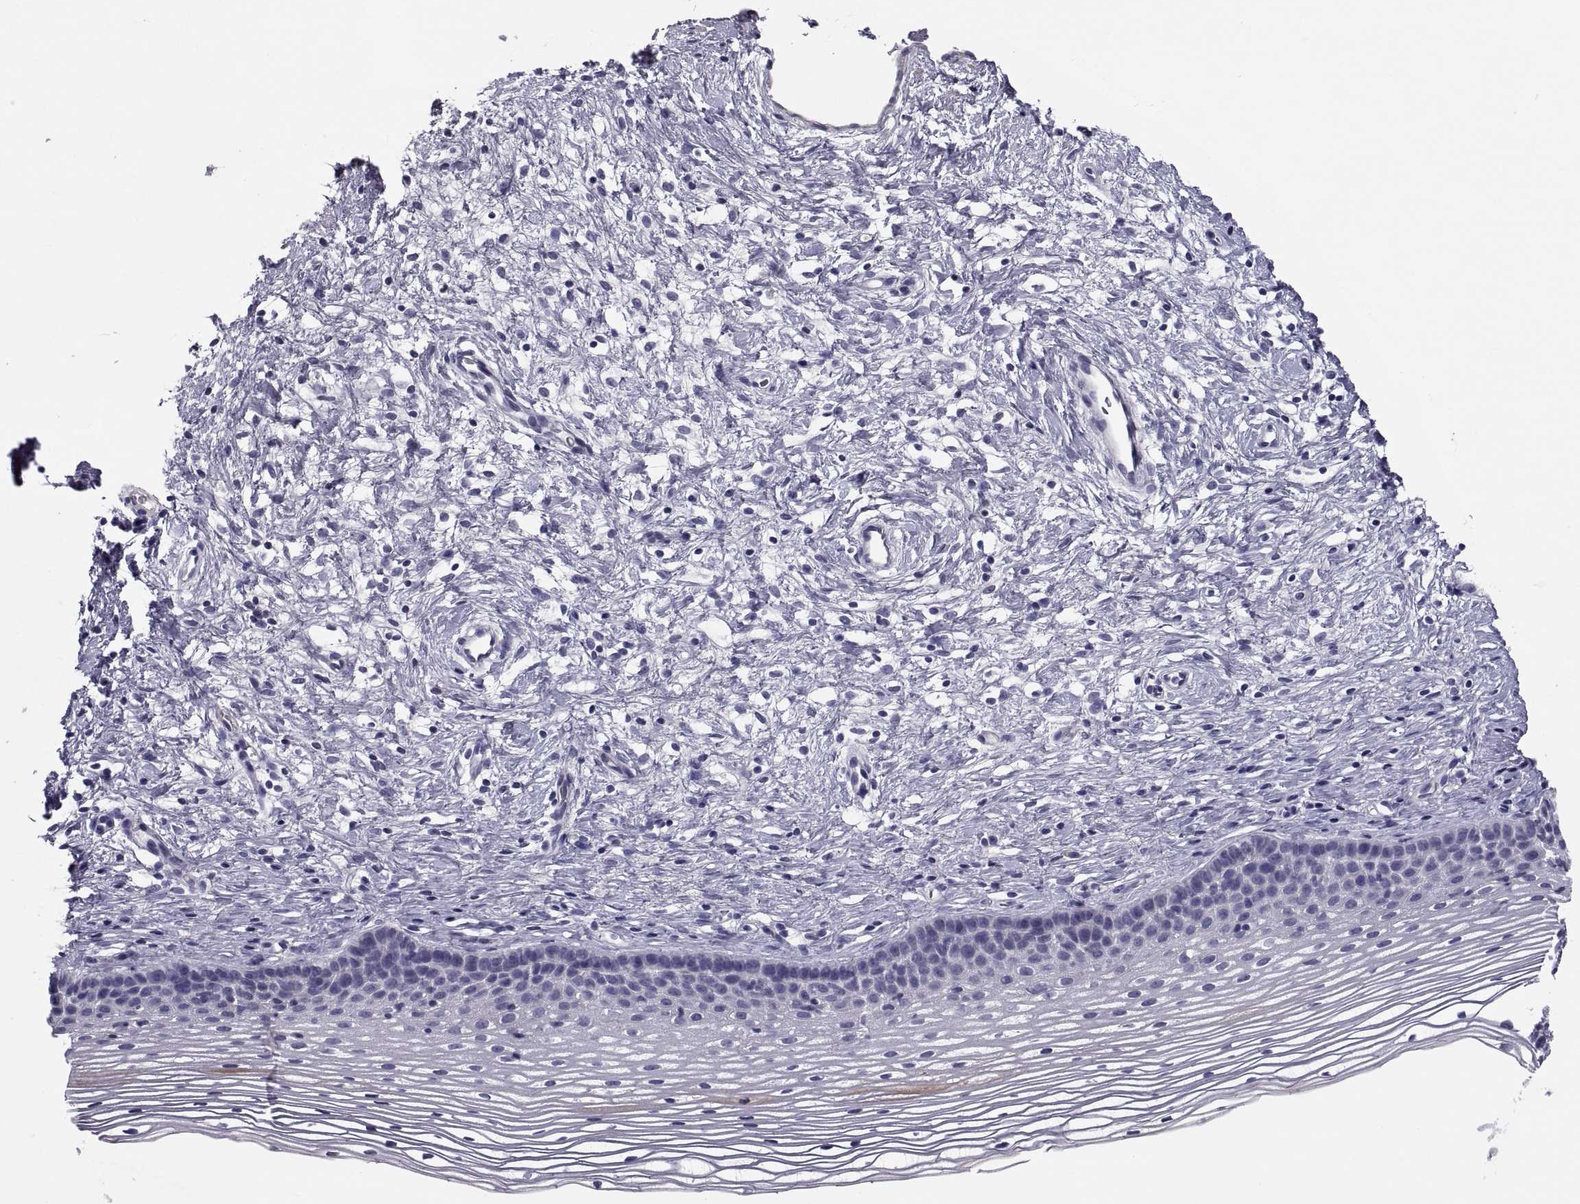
{"staining": {"intensity": "weak", "quantity": "<25%", "location": "cytoplasmic/membranous"}, "tissue": "cervix", "cell_type": "Squamous epithelial cells", "image_type": "normal", "snomed": [{"axis": "morphology", "description": "Normal tissue, NOS"}, {"axis": "topography", "description": "Cervix"}], "caption": "An immunohistochemistry (IHC) micrograph of benign cervix is shown. There is no staining in squamous epithelial cells of cervix.", "gene": "PDZRN4", "patient": {"sex": "female", "age": 39}}